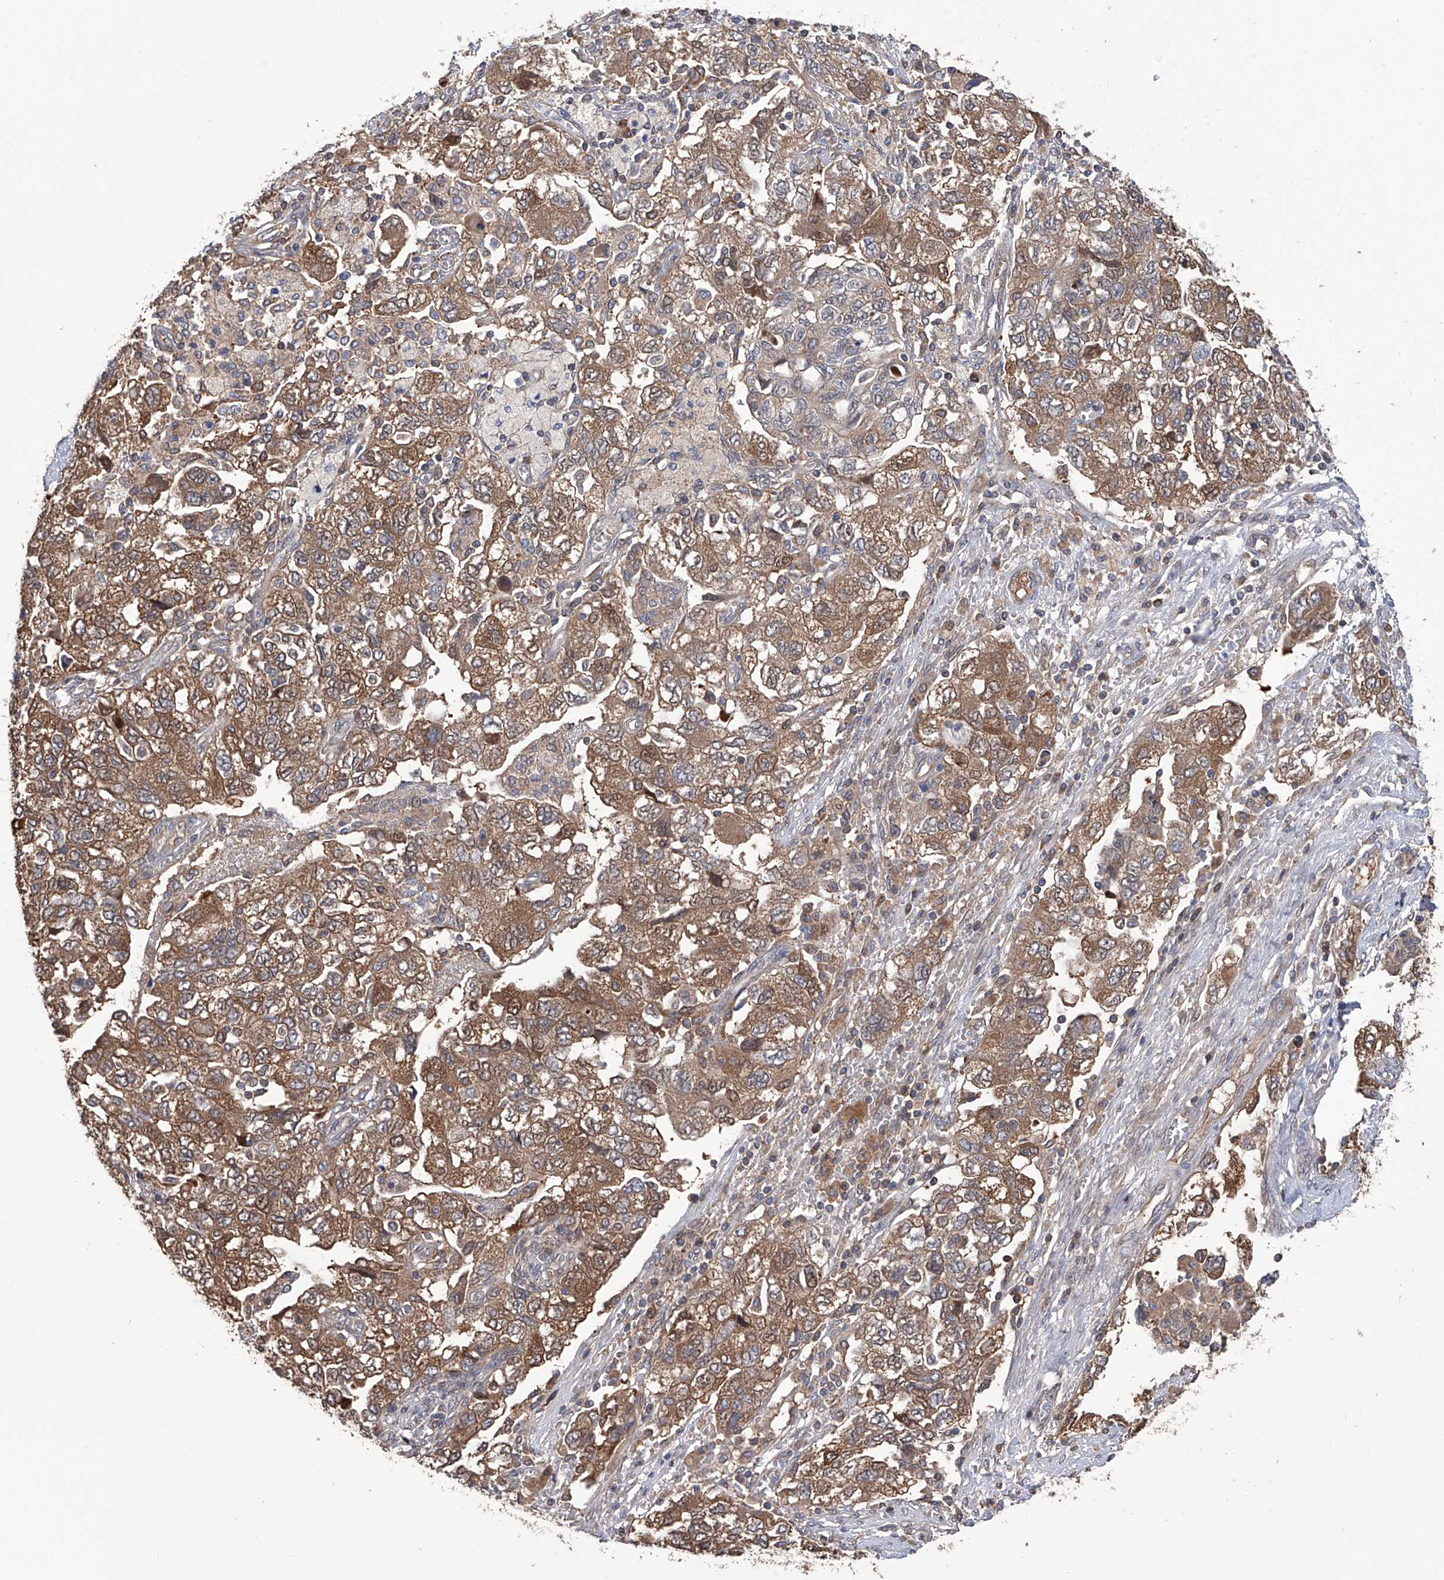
{"staining": {"intensity": "moderate", "quantity": ">75%", "location": "cytoplasmic/membranous"}, "tissue": "ovarian cancer", "cell_type": "Tumor cells", "image_type": "cancer", "snomed": [{"axis": "morphology", "description": "Carcinoma, NOS"}, {"axis": "morphology", "description": "Cystadenocarcinoma, serous, NOS"}, {"axis": "topography", "description": "Ovary"}], "caption": "Immunohistochemical staining of ovarian cancer exhibits medium levels of moderate cytoplasmic/membranous protein staining in approximately >75% of tumor cells. The staining is performed using DAB brown chromogen to label protein expression. The nuclei are counter-stained blue using hematoxylin.", "gene": "NUDT17", "patient": {"sex": "female", "age": 69}}